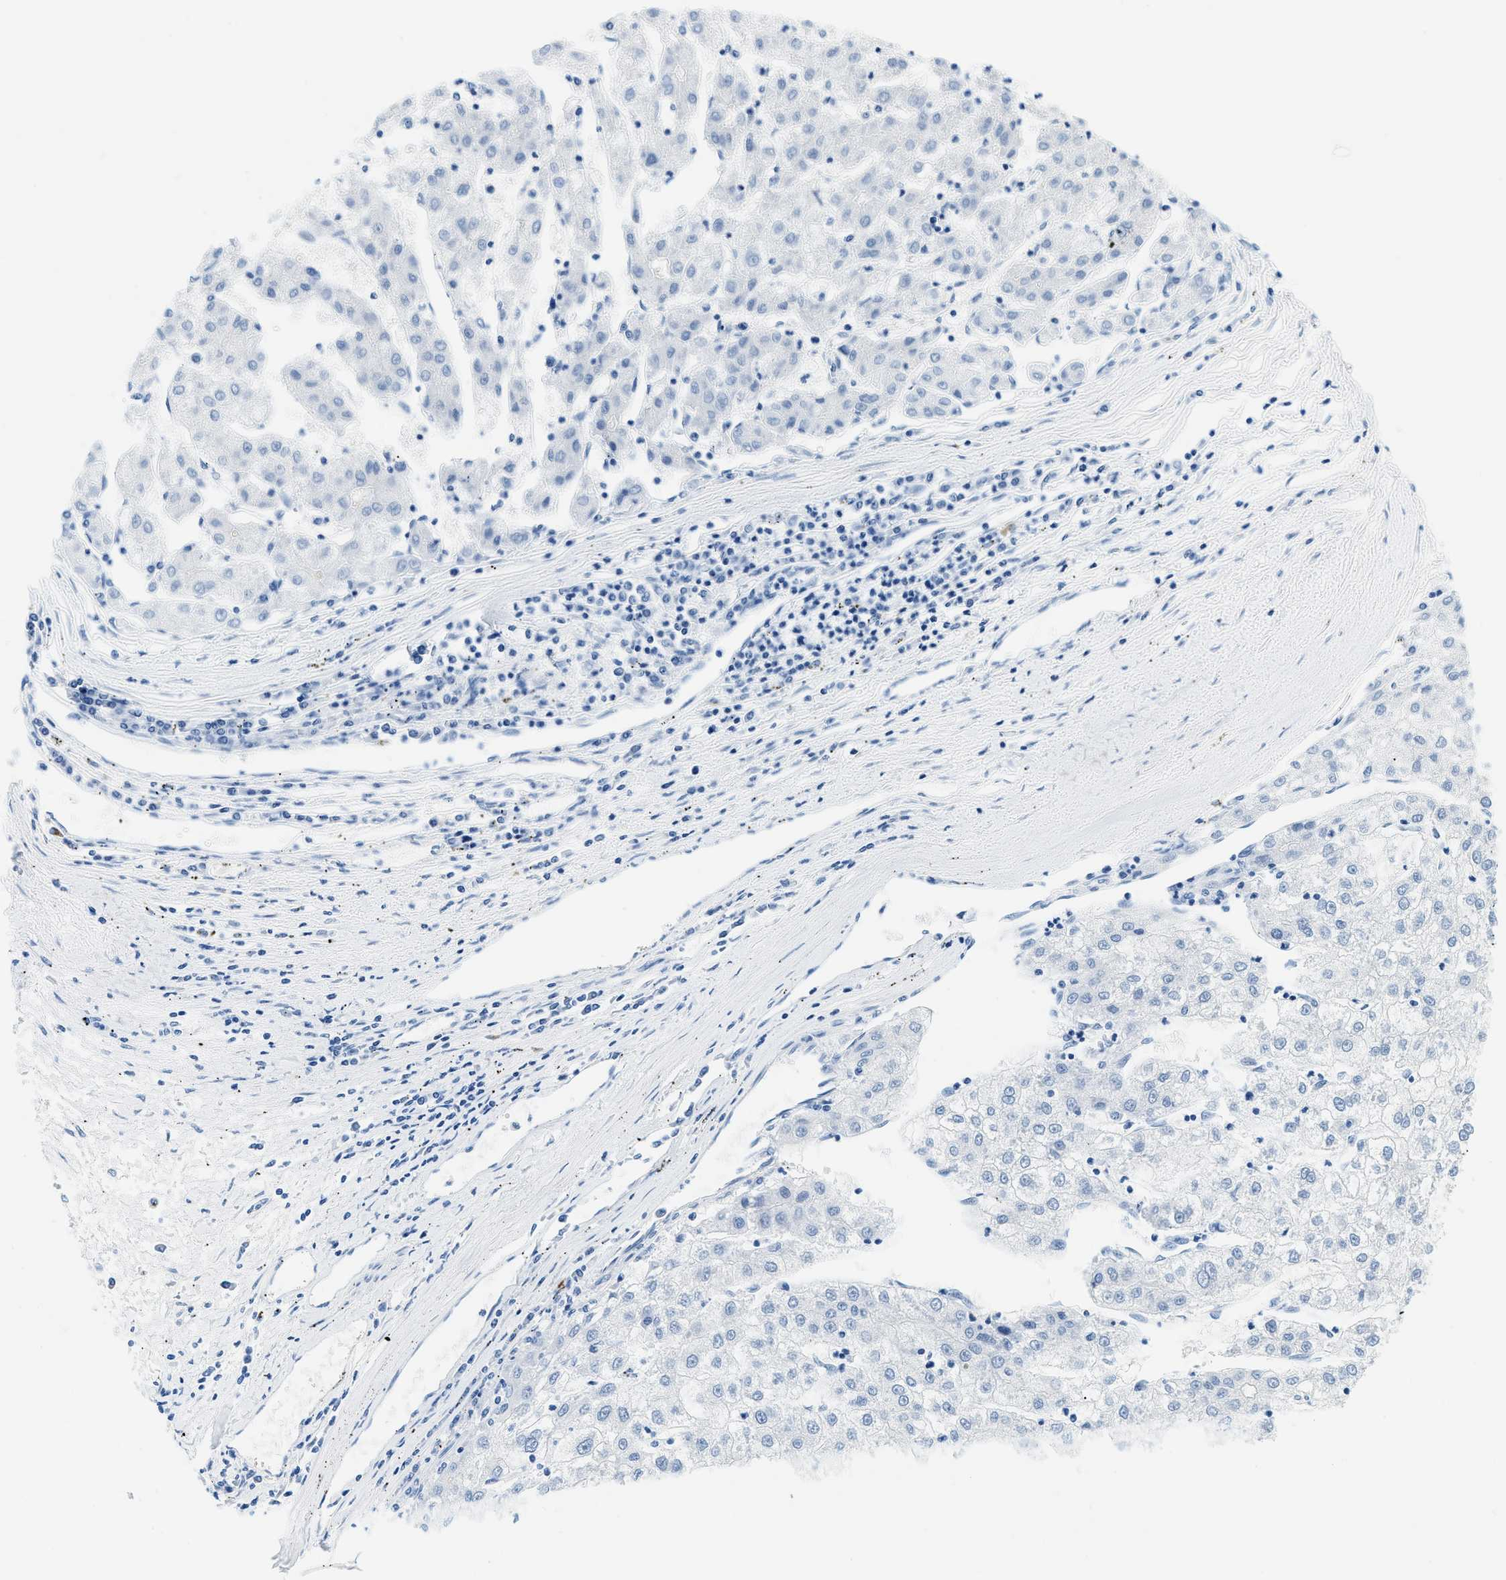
{"staining": {"intensity": "negative", "quantity": "none", "location": "none"}, "tissue": "liver cancer", "cell_type": "Tumor cells", "image_type": "cancer", "snomed": [{"axis": "morphology", "description": "Carcinoma, Hepatocellular, NOS"}, {"axis": "topography", "description": "Liver"}], "caption": "IHC of liver cancer exhibits no expression in tumor cells. The staining is performed using DAB (3,3'-diaminobenzidine) brown chromogen with nuclei counter-stained in using hematoxylin.", "gene": "STXBP2", "patient": {"sex": "male", "age": 72}}